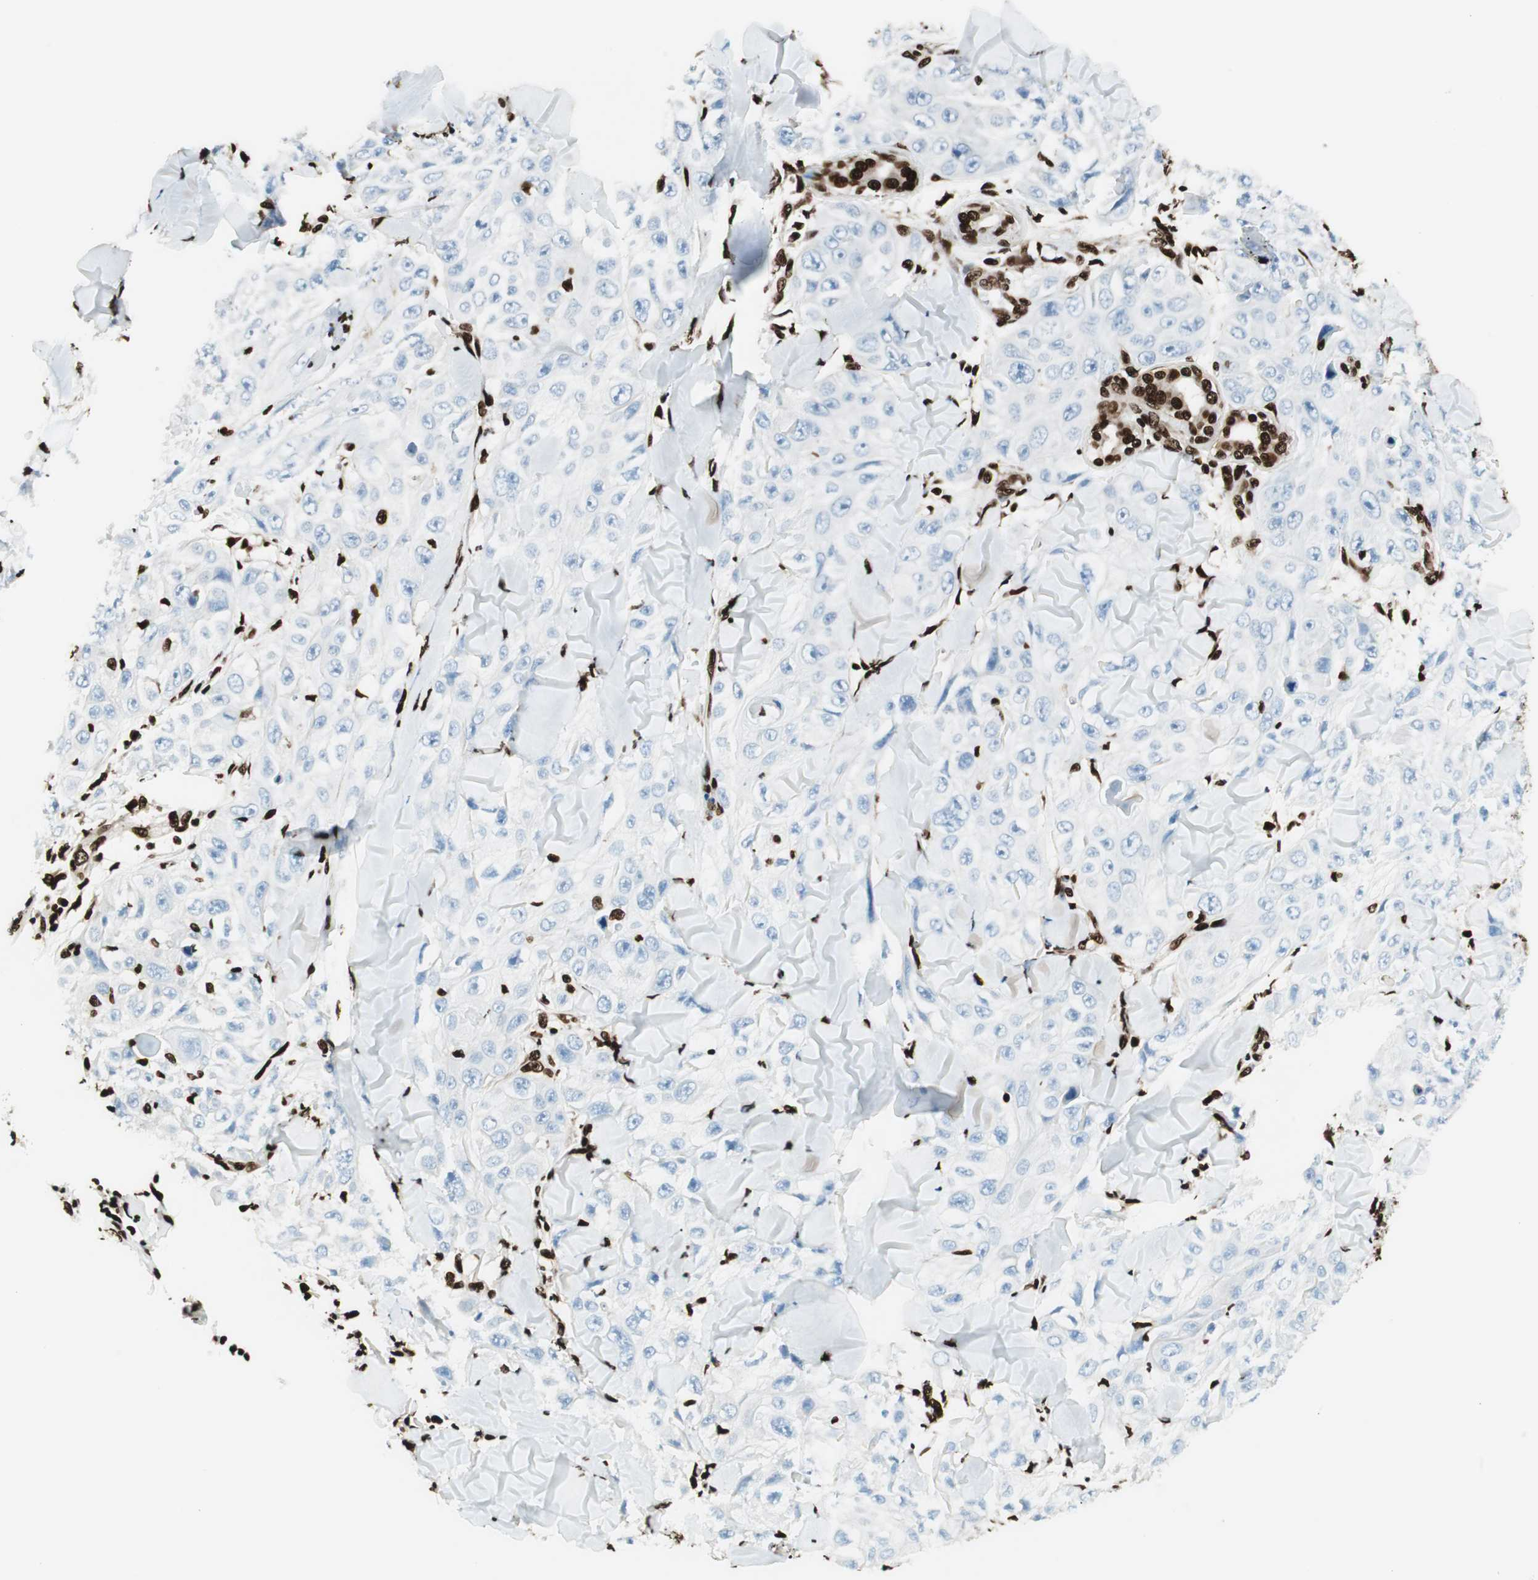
{"staining": {"intensity": "negative", "quantity": "none", "location": "none"}, "tissue": "skin cancer", "cell_type": "Tumor cells", "image_type": "cancer", "snomed": [{"axis": "morphology", "description": "Squamous cell carcinoma, NOS"}, {"axis": "topography", "description": "Skin"}], "caption": "There is no significant positivity in tumor cells of skin squamous cell carcinoma.", "gene": "EWSR1", "patient": {"sex": "male", "age": 86}}